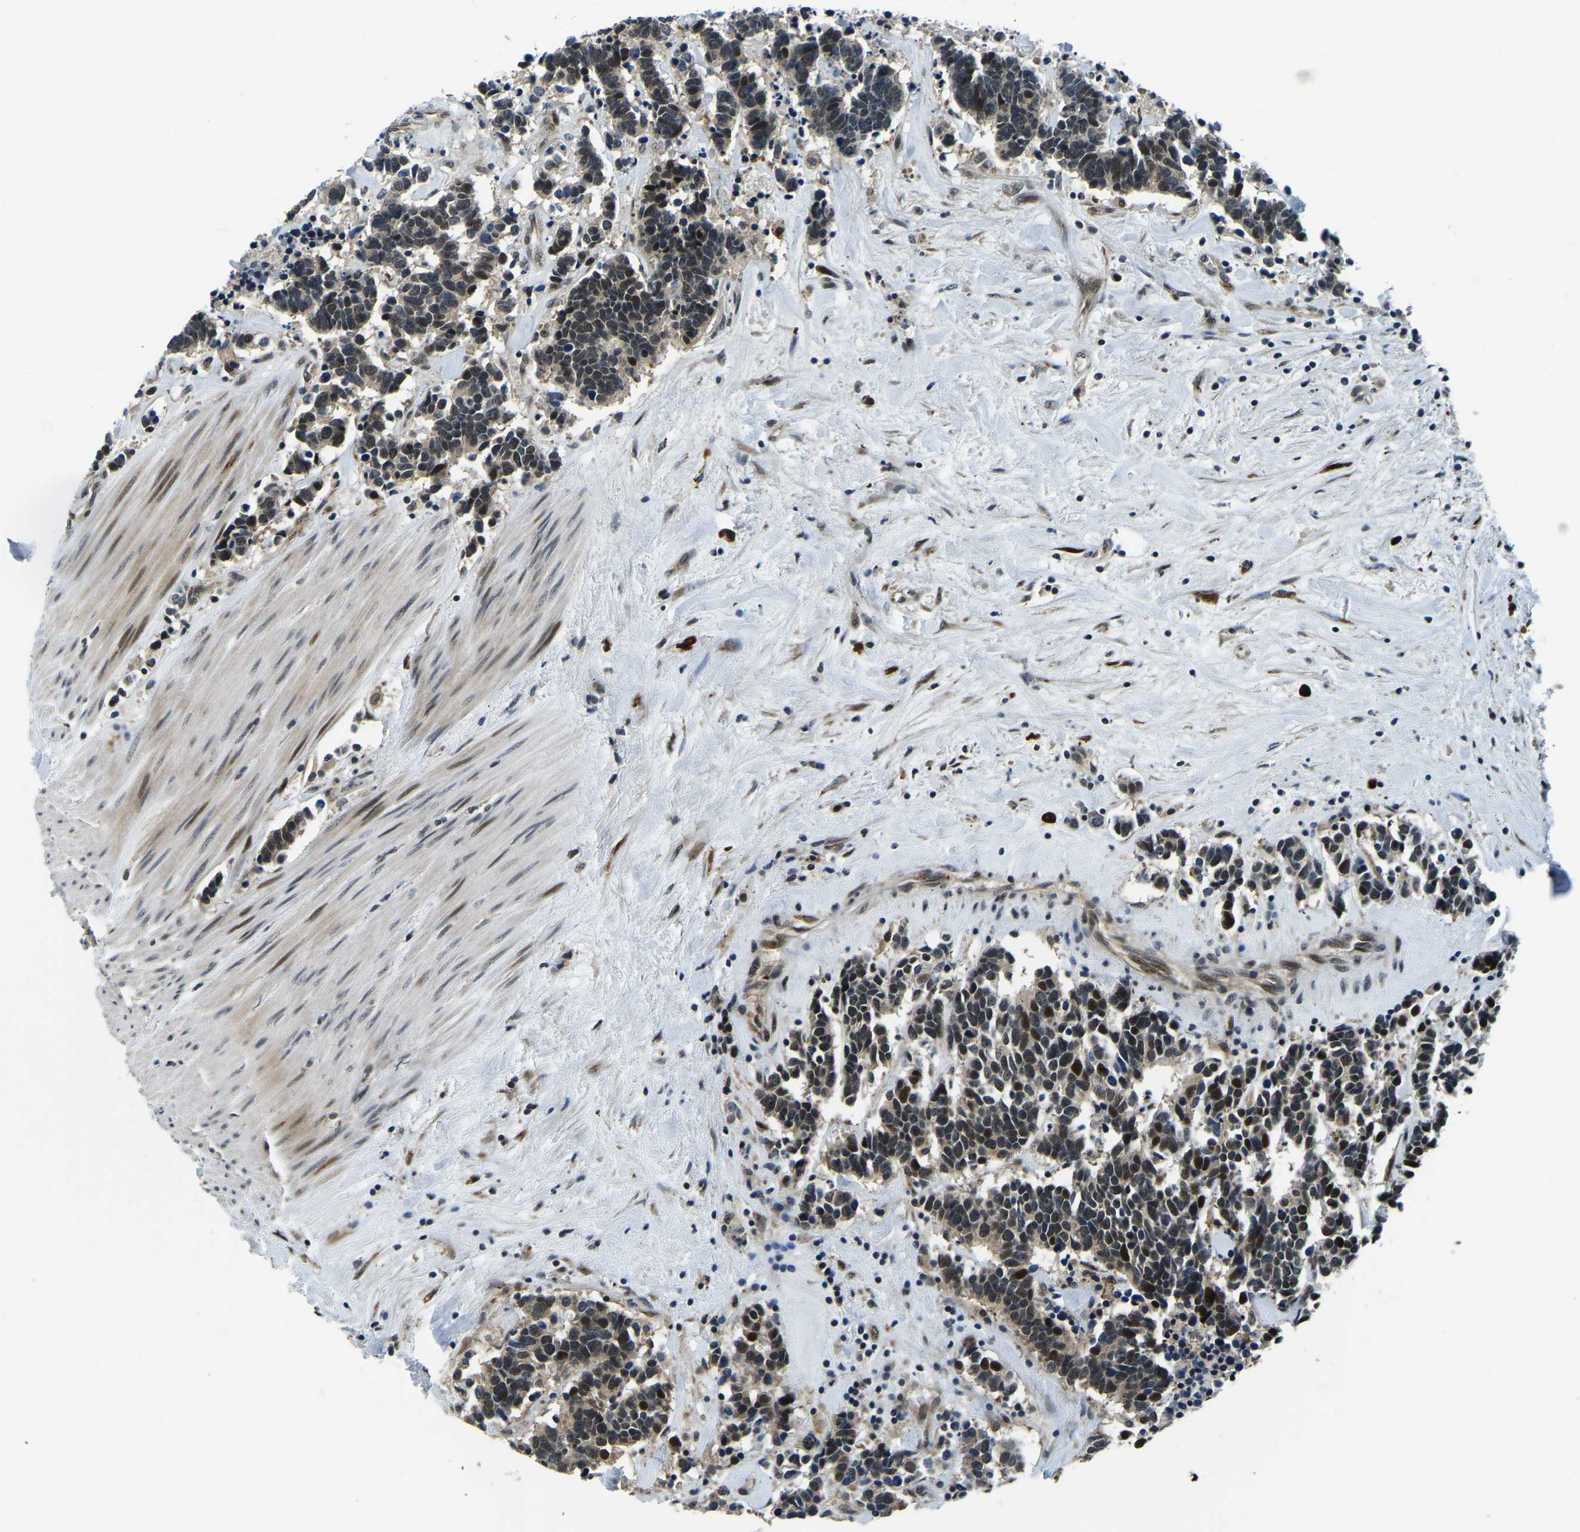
{"staining": {"intensity": "moderate", "quantity": "25%-75%", "location": "nuclear"}, "tissue": "carcinoid", "cell_type": "Tumor cells", "image_type": "cancer", "snomed": [{"axis": "morphology", "description": "Carcinoma, NOS"}, {"axis": "morphology", "description": "Carcinoid, malignant, NOS"}, {"axis": "topography", "description": "Urinary bladder"}], "caption": "Immunohistochemical staining of carcinoid displays moderate nuclear protein positivity in approximately 25%-75% of tumor cells. The staining was performed using DAB, with brown indicating positive protein expression. Nuclei are stained blue with hematoxylin.", "gene": "ING2", "patient": {"sex": "male", "age": 57}}